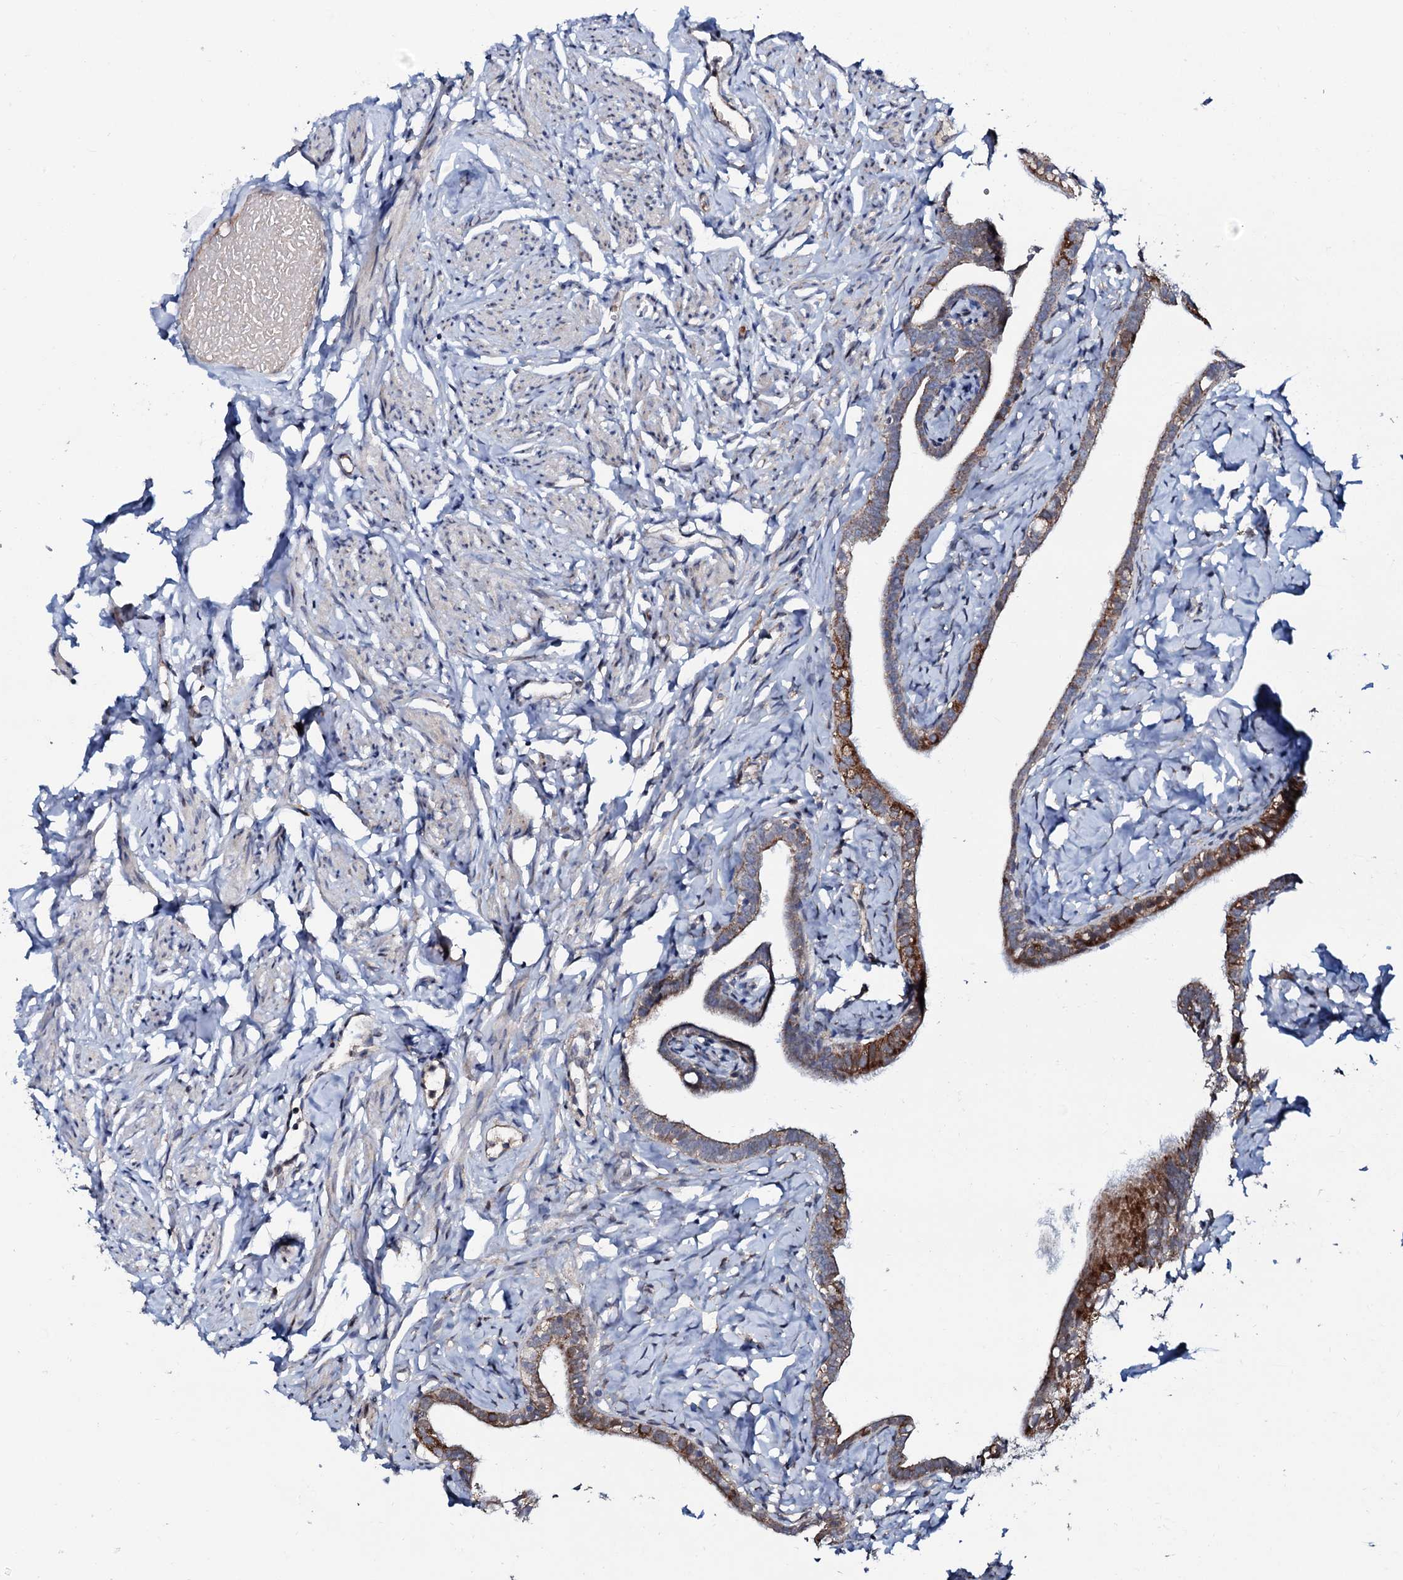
{"staining": {"intensity": "moderate", "quantity": ">75%", "location": "cytoplasmic/membranous"}, "tissue": "fallopian tube", "cell_type": "Glandular cells", "image_type": "normal", "snomed": [{"axis": "morphology", "description": "Normal tissue, NOS"}, {"axis": "topography", "description": "Fallopian tube"}], "caption": "Immunohistochemical staining of normal fallopian tube reveals medium levels of moderate cytoplasmic/membranous positivity in about >75% of glandular cells. Nuclei are stained in blue.", "gene": "PPP1R3D", "patient": {"sex": "female", "age": 66}}